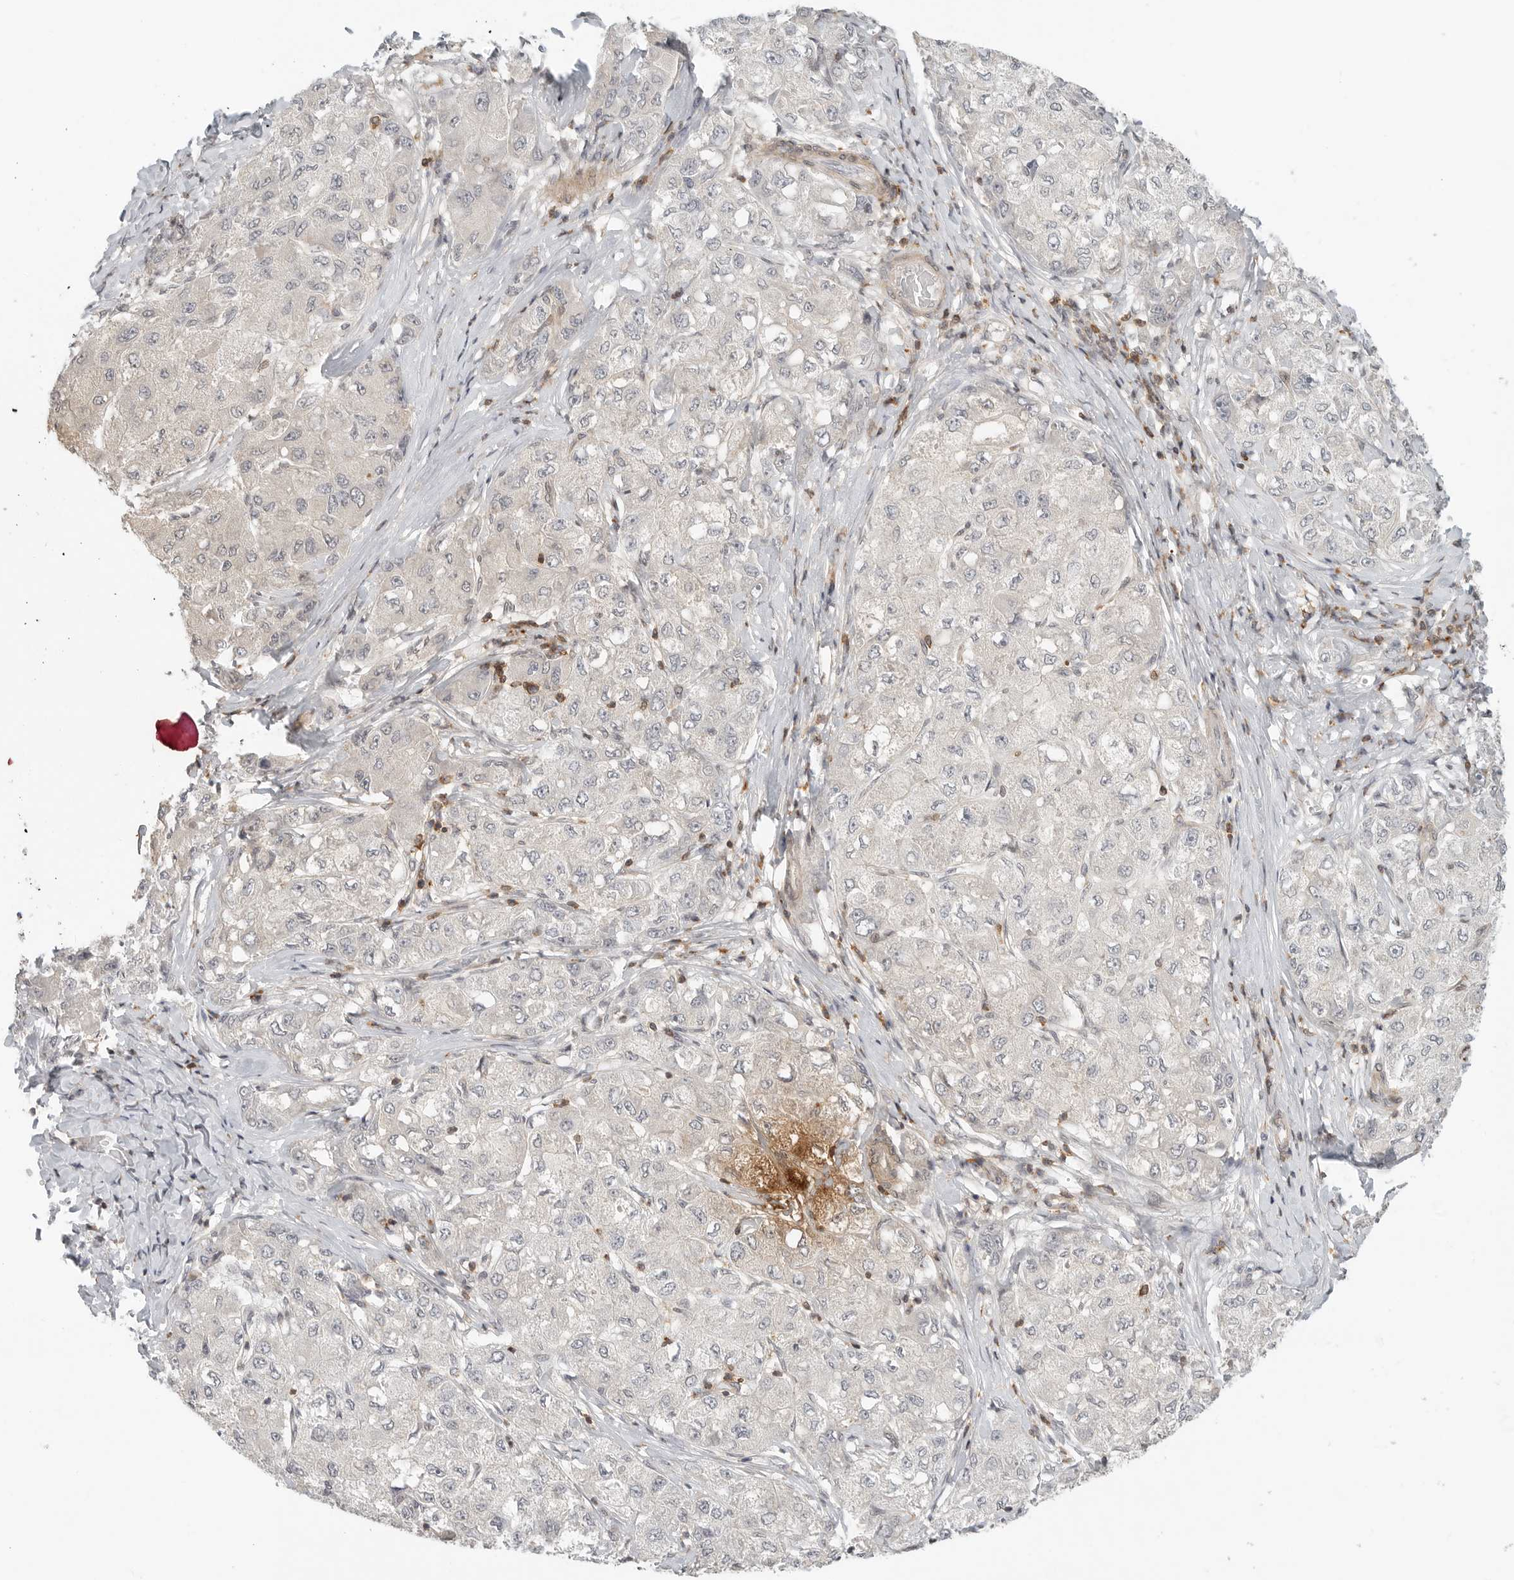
{"staining": {"intensity": "negative", "quantity": "none", "location": "none"}, "tissue": "liver cancer", "cell_type": "Tumor cells", "image_type": "cancer", "snomed": [{"axis": "morphology", "description": "Carcinoma, Hepatocellular, NOS"}, {"axis": "topography", "description": "Liver"}], "caption": "A high-resolution micrograph shows IHC staining of hepatocellular carcinoma (liver), which displays no significant expression in tumor cells. Brightfield microscopy of immunohistochemistry (IHC) stained with DAB (3,3'-diaminobenzidine) (brown) and hematoxylin (blue), captured at high magnification.", "gene": "SH3KBP1", "patient": {"sex": "male", "age": 80}}